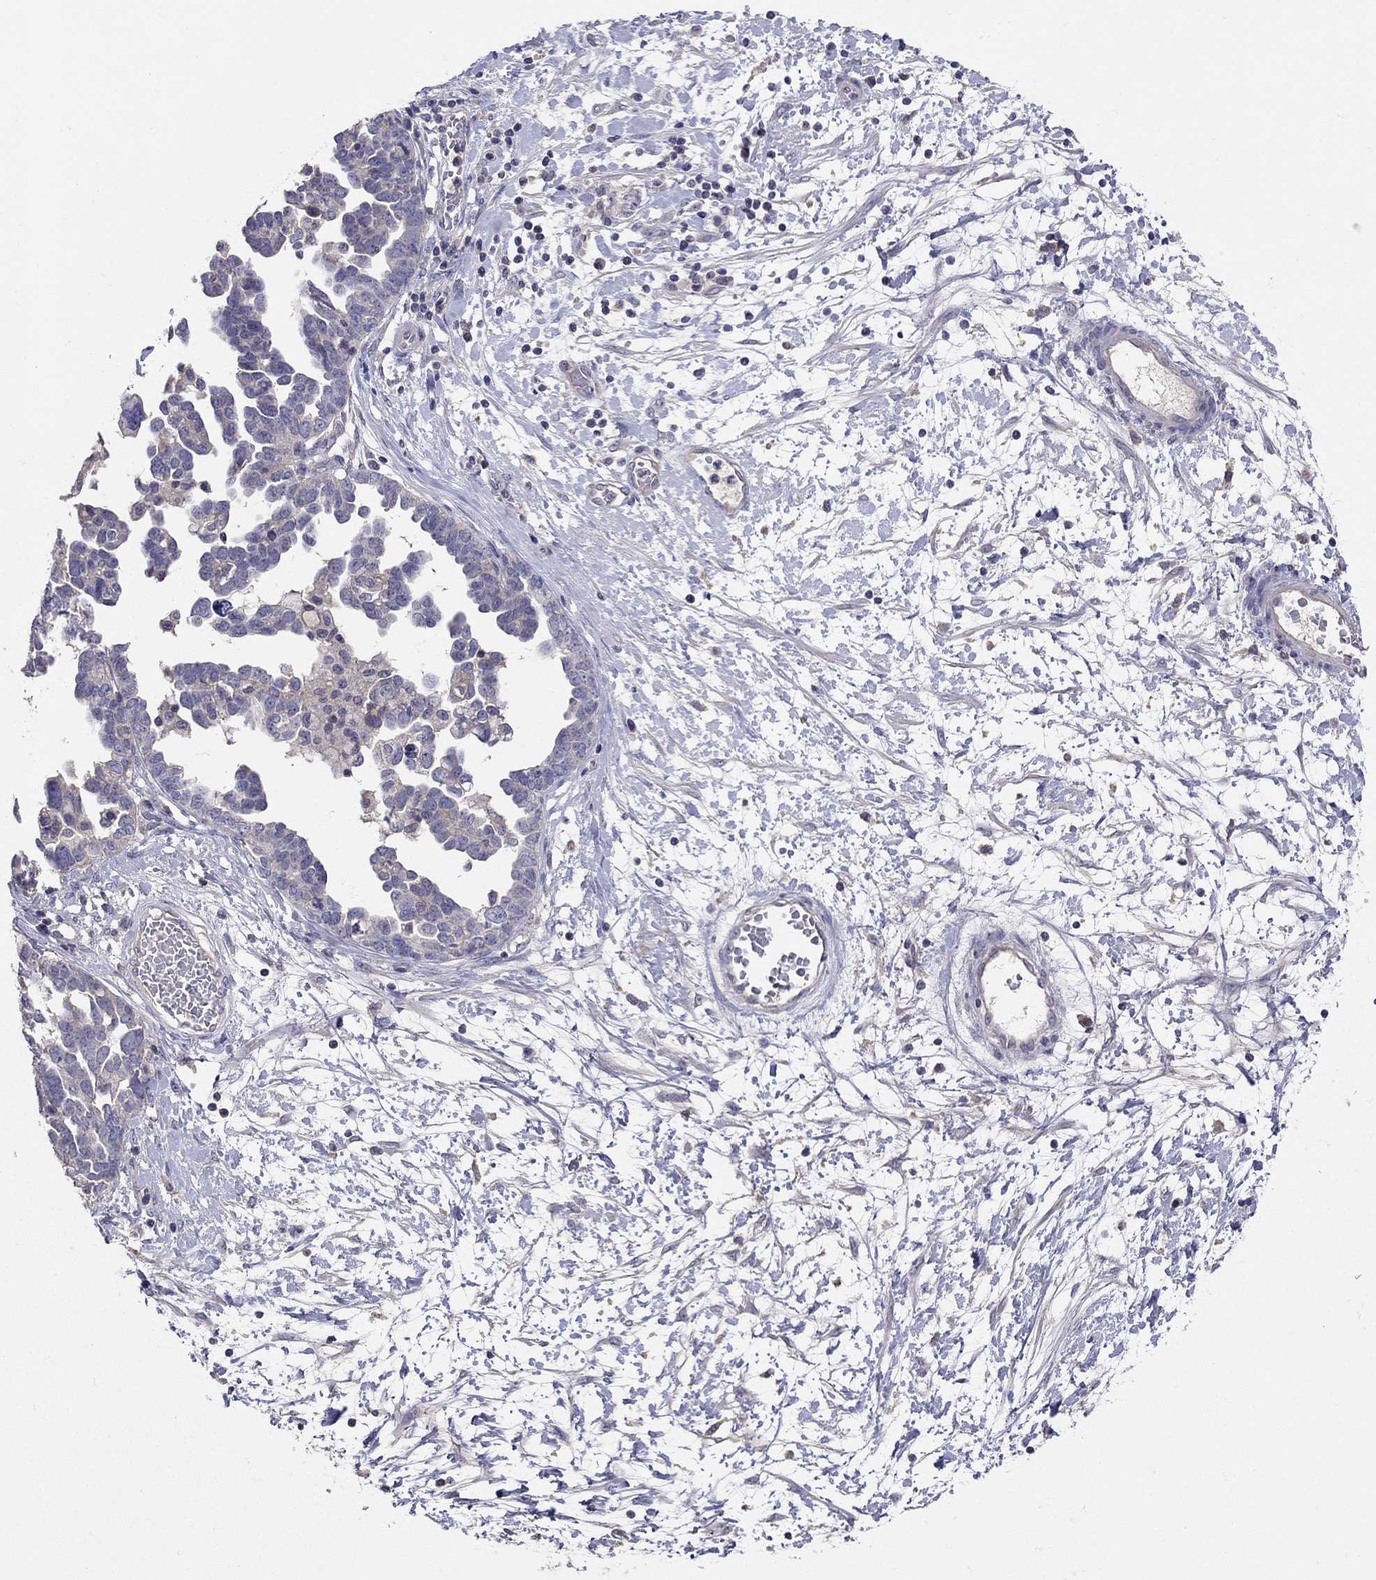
{"staining": {"intensity": "negative", "quantity": "none", "location": "none"}, "tissue": "ovarian cancer", "cell_type": "Tumor cells", "image_type": "cancer", "snomed": [{"axis": "morphology", "description": "Cystadenocarcinoma, serous, NOS"}, {"axis": "topography", "description": "Ovary"}], "caption": "High magnification brightfield microscopy of ovarian cancer stained with DAB (3,3'-diaminobenzidine) (brown) and counterstained with hematoxylin (blue): tumor cells show no significant expression.", "gene": "RTP5", "patient": {"sex": "female", "age": 54}}